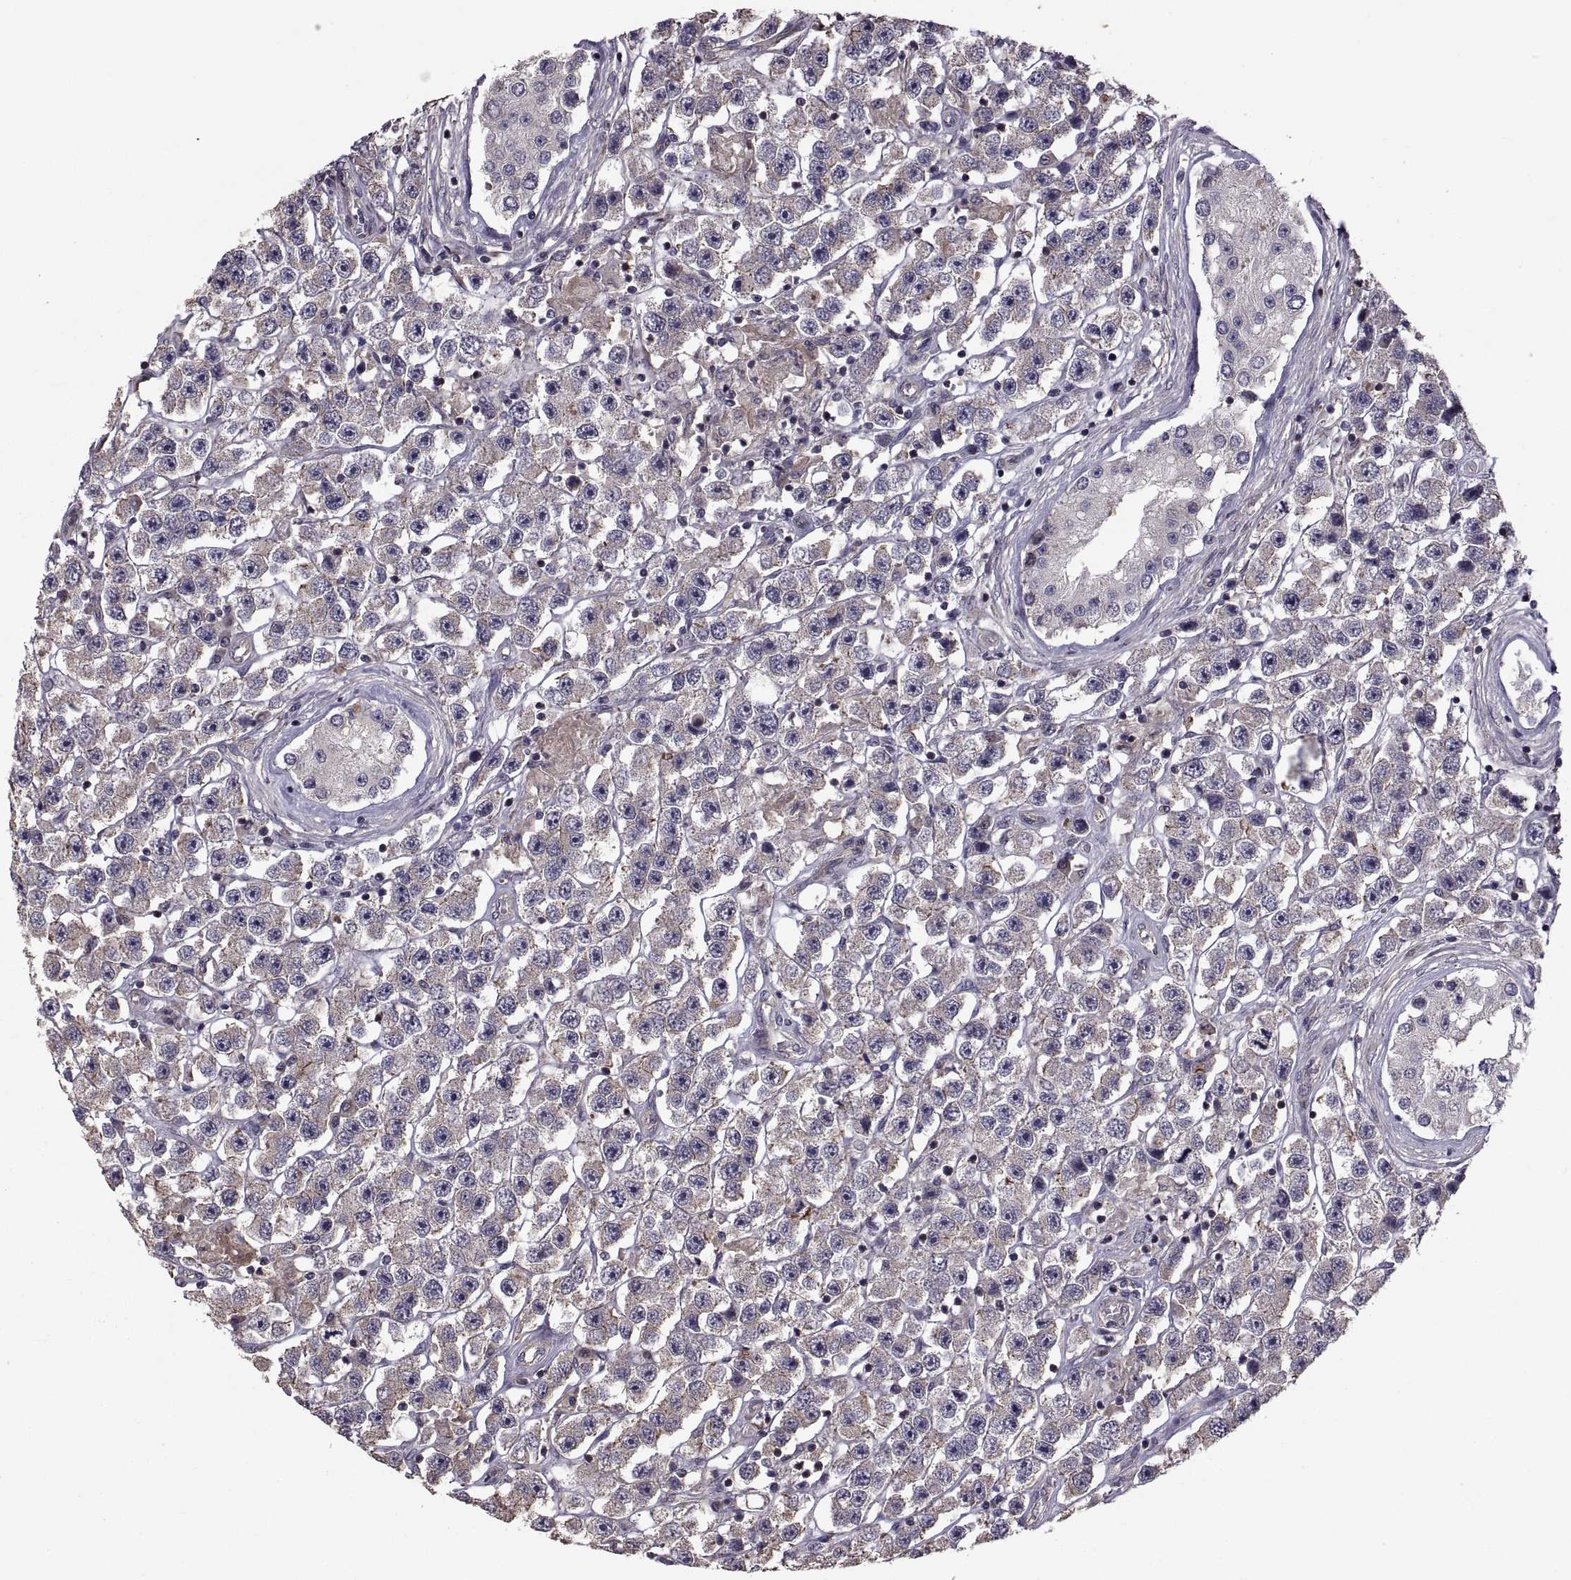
{"staining": {"intensity": "weak", "quantity": "25%-75%", "location": "cytoplasmic/membranous"}, "tissue": "testis cancer", "cell_type": "Tumor cells", "image_type": "cancer", "snomed": [{"axis": "morphology", "description": "Seminoma, NOS"}, {"axis": "topography", "description": "Testis"}], "caption": "Approximately 25%-75% of tumor cells in testis seminoma exhibit weak cytoplasmic/membranous protein expression as visualized by brown immunohistochemical staining.", "gene": "PMM2", "patient": {"sex": "male", "age": 45}}